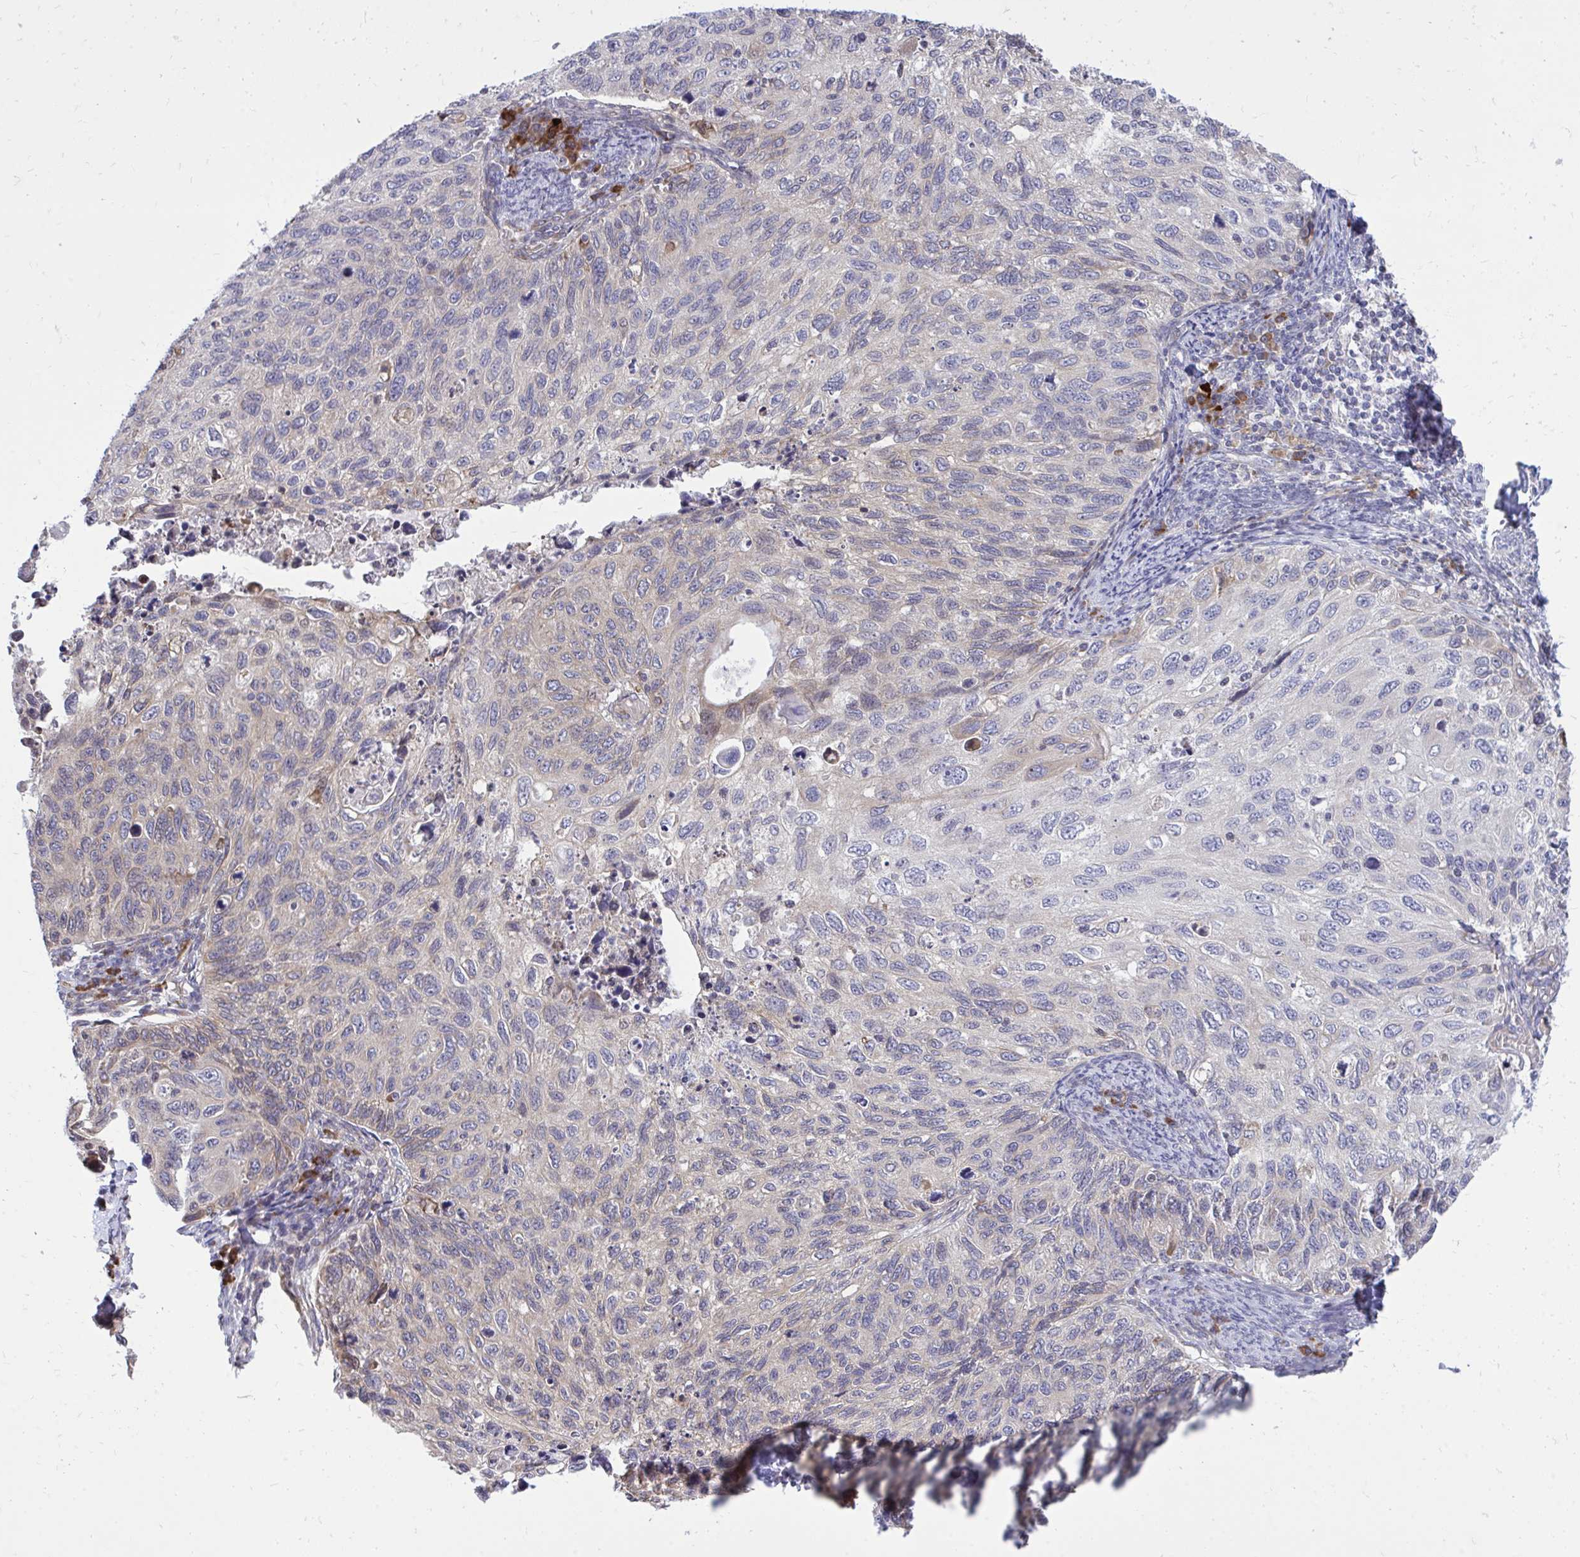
{"staining": {"intensity": "weak", "quantity": "<25%", "location": "cytoplasmic/membranous"}, "tissue": "cervical cancer", "cell_type": "Tumor cells", "image_type": "cancer", "snomed": [{"axis": "morphology", "description": "Squamous cell carcinoma, NOS"}, {"axis": "topography", "description": "Cervix"}], "caption": "Squamous cell carcinoma (cervical) stained for a protein using IHC displays no expression tumor cells.", "gene": "METTL9", "patient": {"sex": "female", "age": 70}}